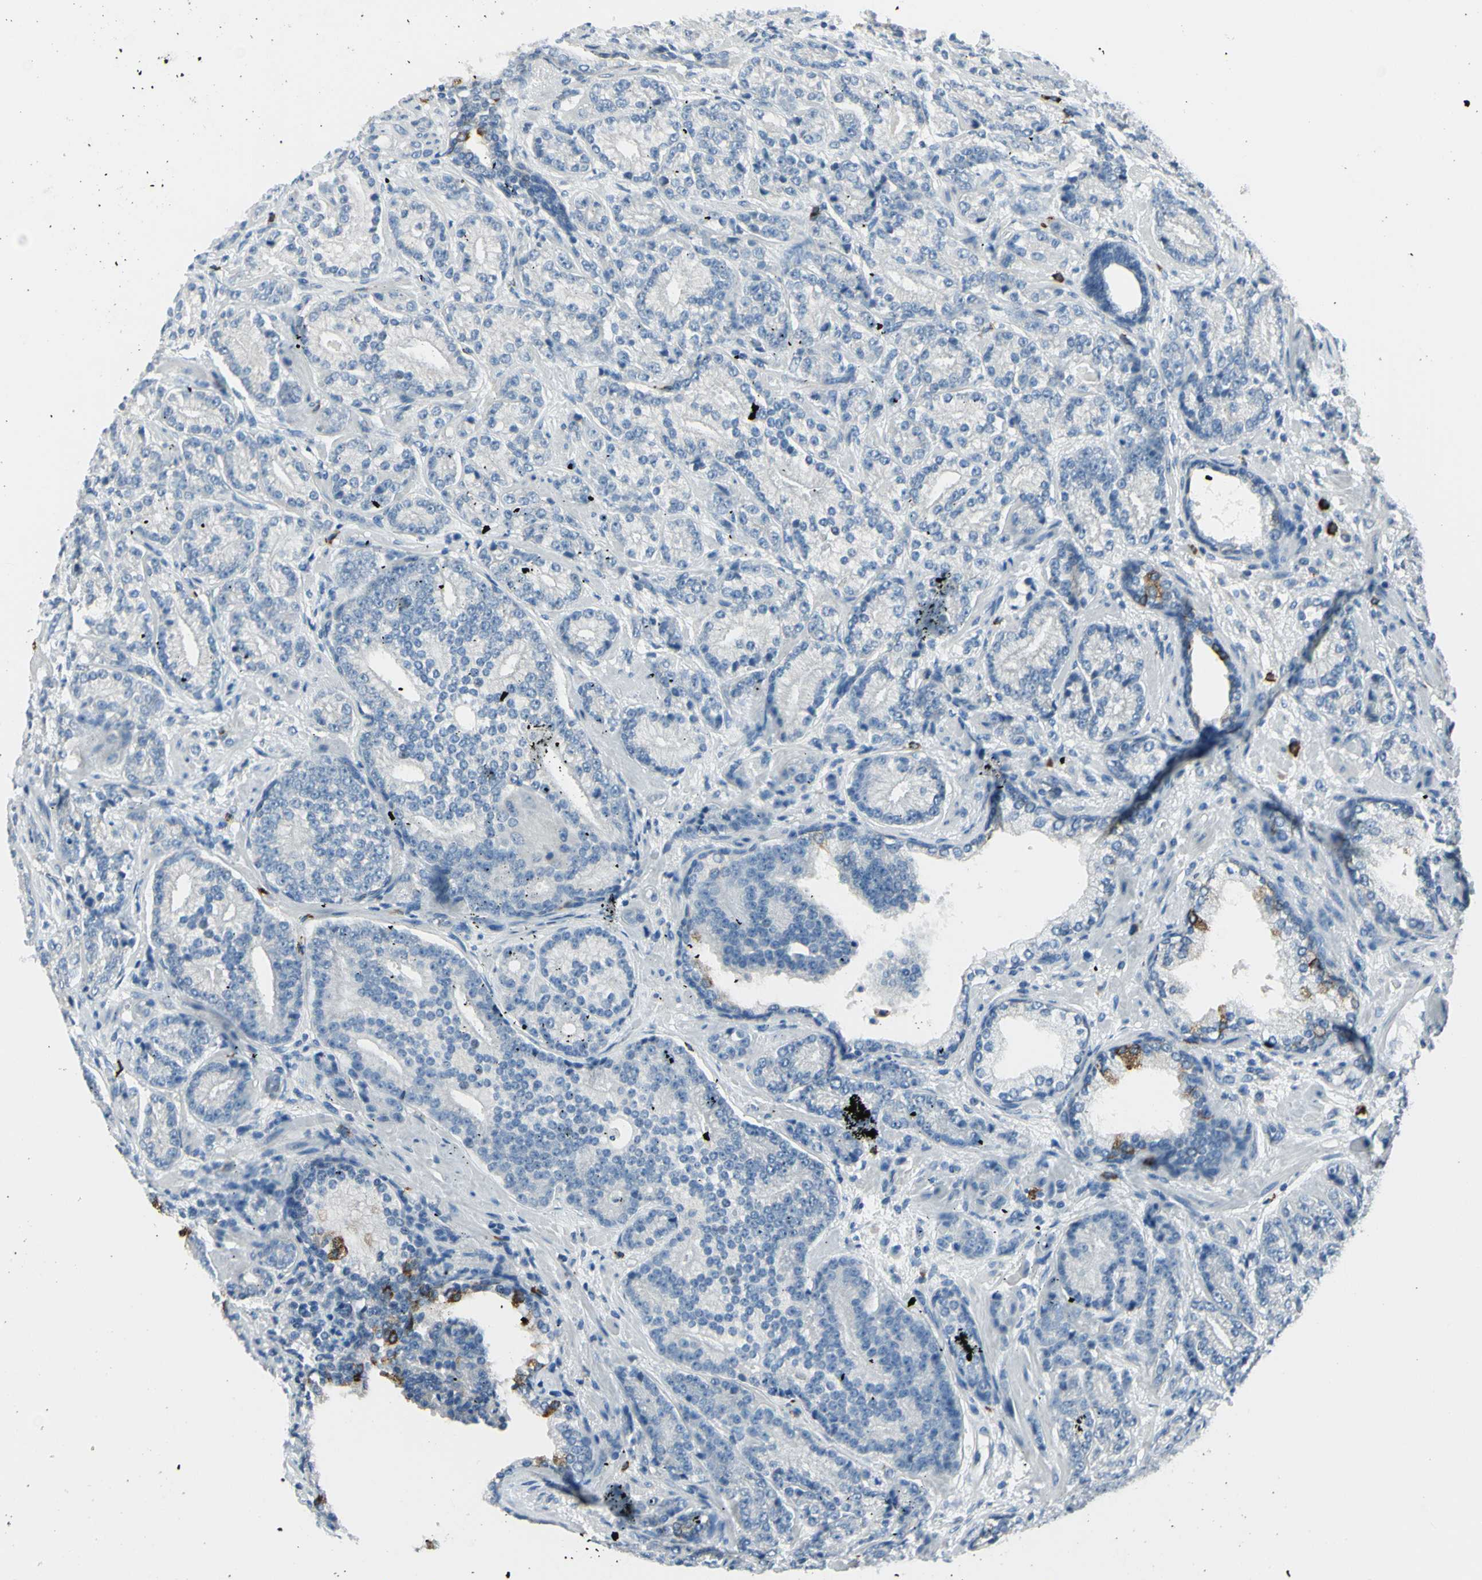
{"staining": {"intensity": "negative", "quantity": "none", "location": "none"}, "tissue": "prostate cancer", "cell_type": "Tumor cells", "image_type": "cancer", "snomed": [{"axis": "morphology", "description": "Adenocarcinoma, High grade"}, {"axis": "topography", "description": "Prostate"}], "caption": "Human prostate cancer (high-grade adenocarcinoma) stained for a protein using IHC displays no expression in tumor cells.", "gene": "DLG4", "patient": {"sex": "male", "age": 61}}